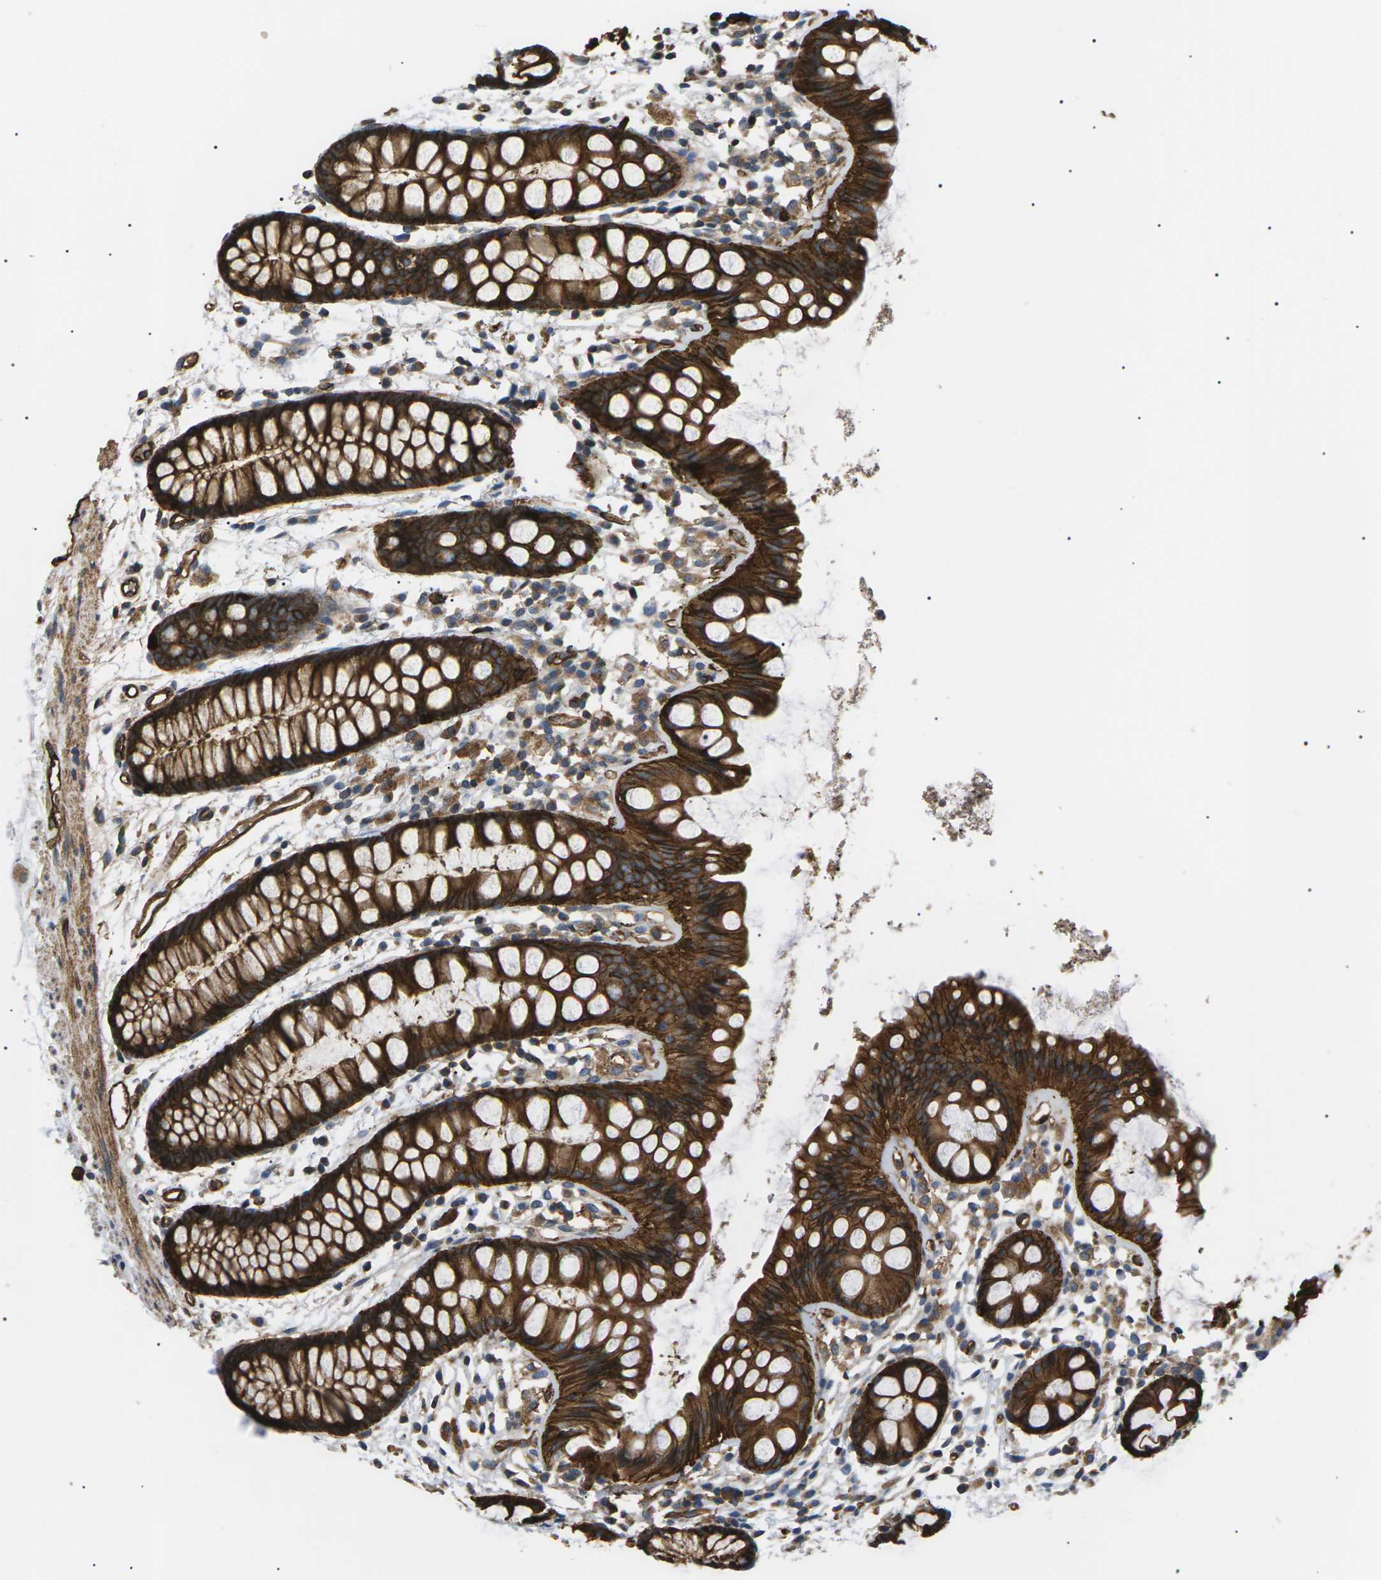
{"staining": {"intensity": "strong", "quantity": ">75%", "location": "cytoplasmic/membranous"}, "tissue": "rectum", "cell_type": "Glandular cells", "image_type": "normal", "snomed": [{"axis": "morphology", "description": "Normal tissue, NOS"}, {"axis": "topography", "description": "Rectum"}], "caption": "Immunohistochemical staining of unremarkable rectum demonstrates >75% levels of strong cytoplasmic/membranous protein expression in approximately >75% of glandular cells. The staining is performed using DAB (3,3'-diaminobenzidine) brown chromogen to label protein expression. The nuclei are counter-stained blue using hematoxylin.", "gene": "TMTC4", "patient": {"sex": "female", "age": 66}}